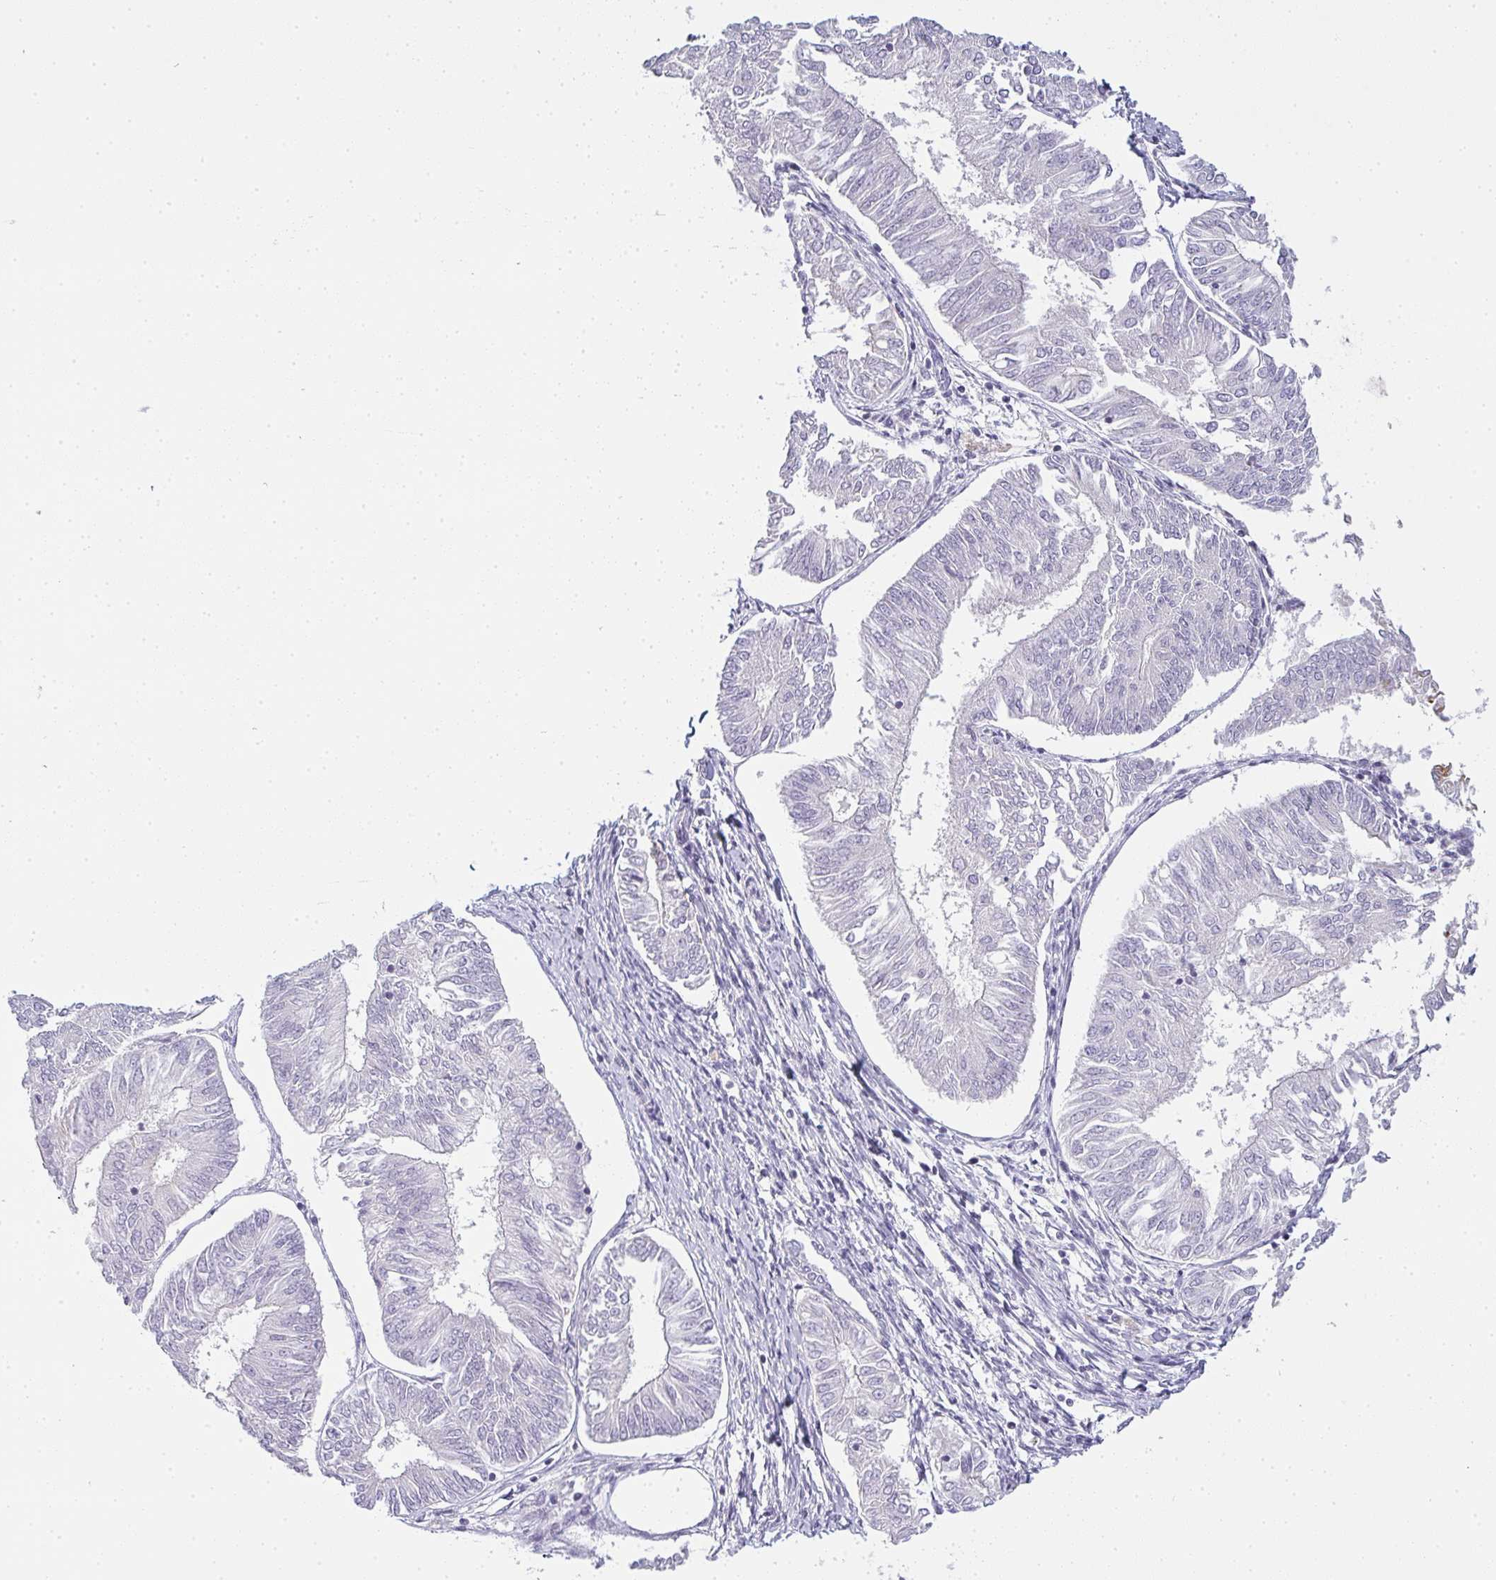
{"staining": {"intensity": "negative", "quantity": "none", "location": "none"}, "tissue": "endometrial cancer", "cell_type": "Tumor cells", "image_type": "cancer", "snomed": [{"axis": "morphology", "description": "Adenocarcinoma, NOS"}, {"axis": "topography", "description": "Endometrium"}], "caption": "DAB (3,3'-diaminobenzidine) immunohistochemical staining of human adenocarcinoma (endometrial) shows no significant positivity in tumor cells. Nuclei are stained in blue.", "gene": "SIRPB2", "patient": {"sex": "female", "age": 58}}